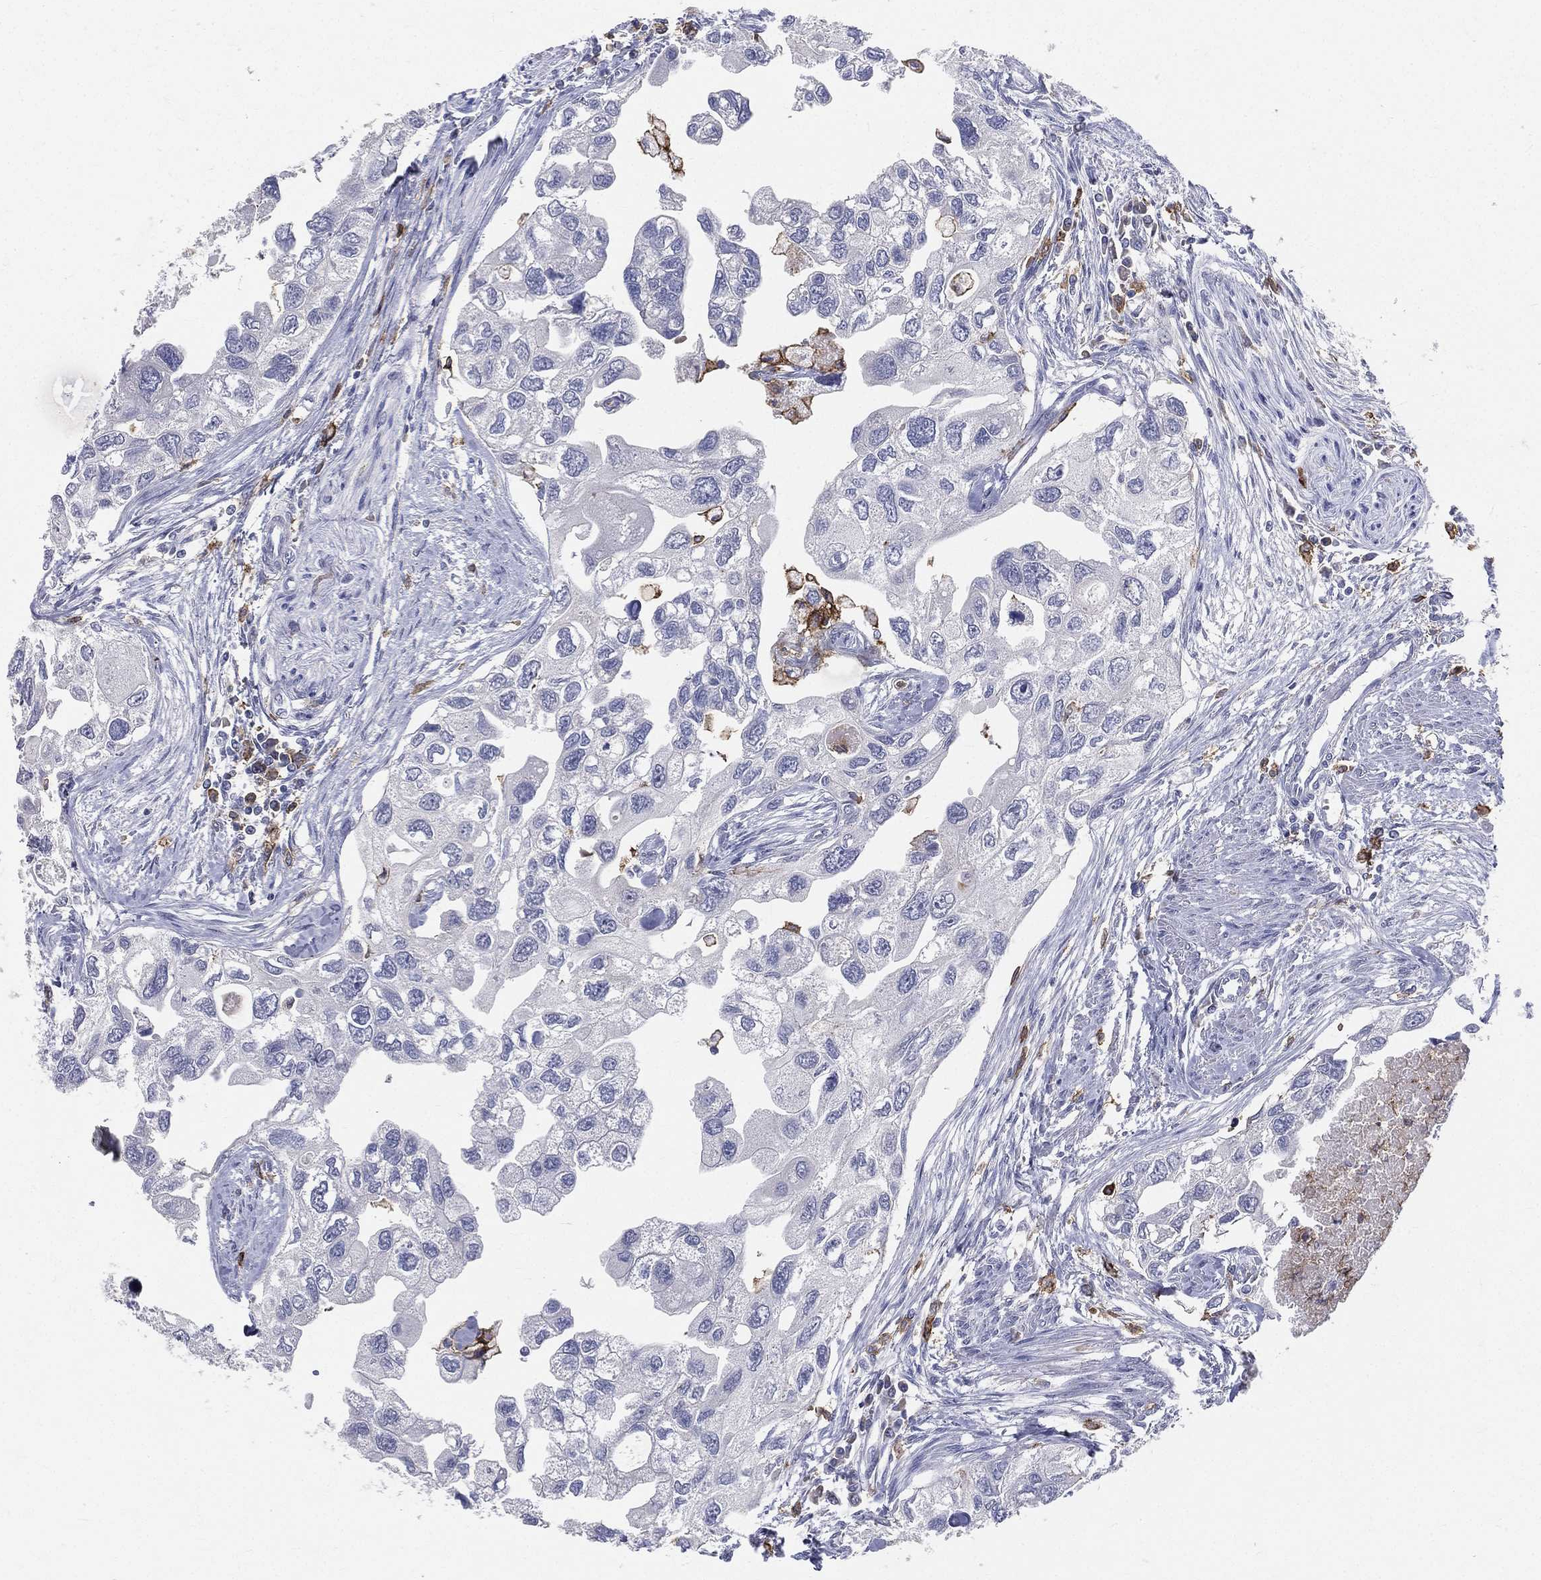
{"staining": {"intensity": "negative", "quantity": "none", "location": "none"}, "tissue": "urothelial cancer", "cell_type": "Tumor cells", "image_type": "cancer", "snomed": [{"axis": "morphology", "description": "Urothelial carcinoma, High grade"}, {"axis": "topography", "description": "Urinary bladder"}], "caption": "Micrograph shows no protein staining in tumor cells of urothelial cancer tissue.", "gene": "CD33", "patient": {"sex": "male", "age": 59}}